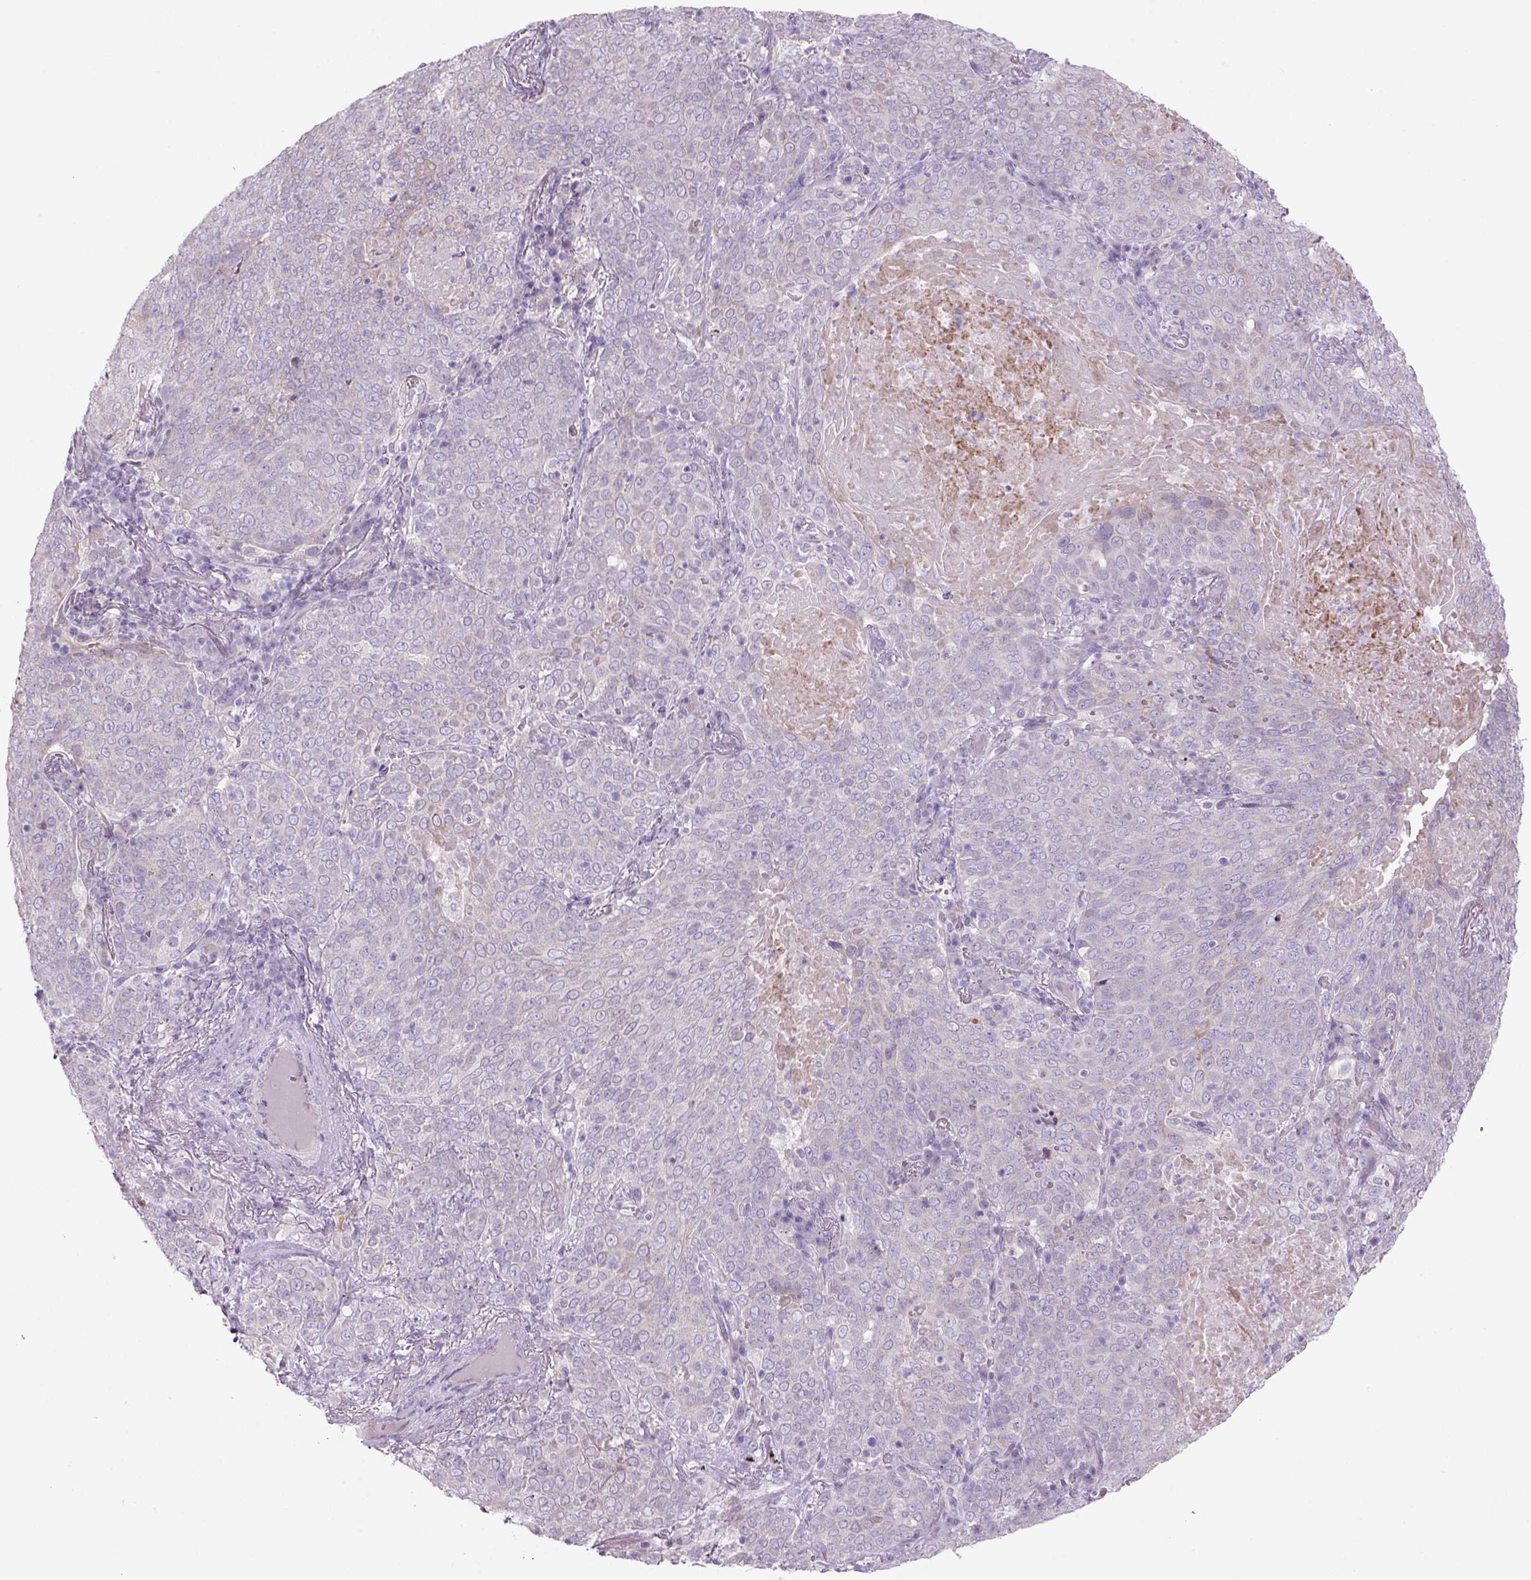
{"staining": {"intensity": "negative", "quantity": "none", "location": "none"}, "tissue": "lung cancer", "cell_type": "Tumor cells", "image_type": "cancer", "snomed": [{"axis": "morphology", "description": "Squamous cell carcinoma, NOS"}, {"axis": "topography", "description": "Lung"}], "caption": "An immunohistochemistry histopathology image of lung squamous cell carcinoma is shown. There is no staining in tumor cells of lung squamous cell carcinoma.", "gene": "ADGRV1", "patient": {"sex": "male", "age": 82}}